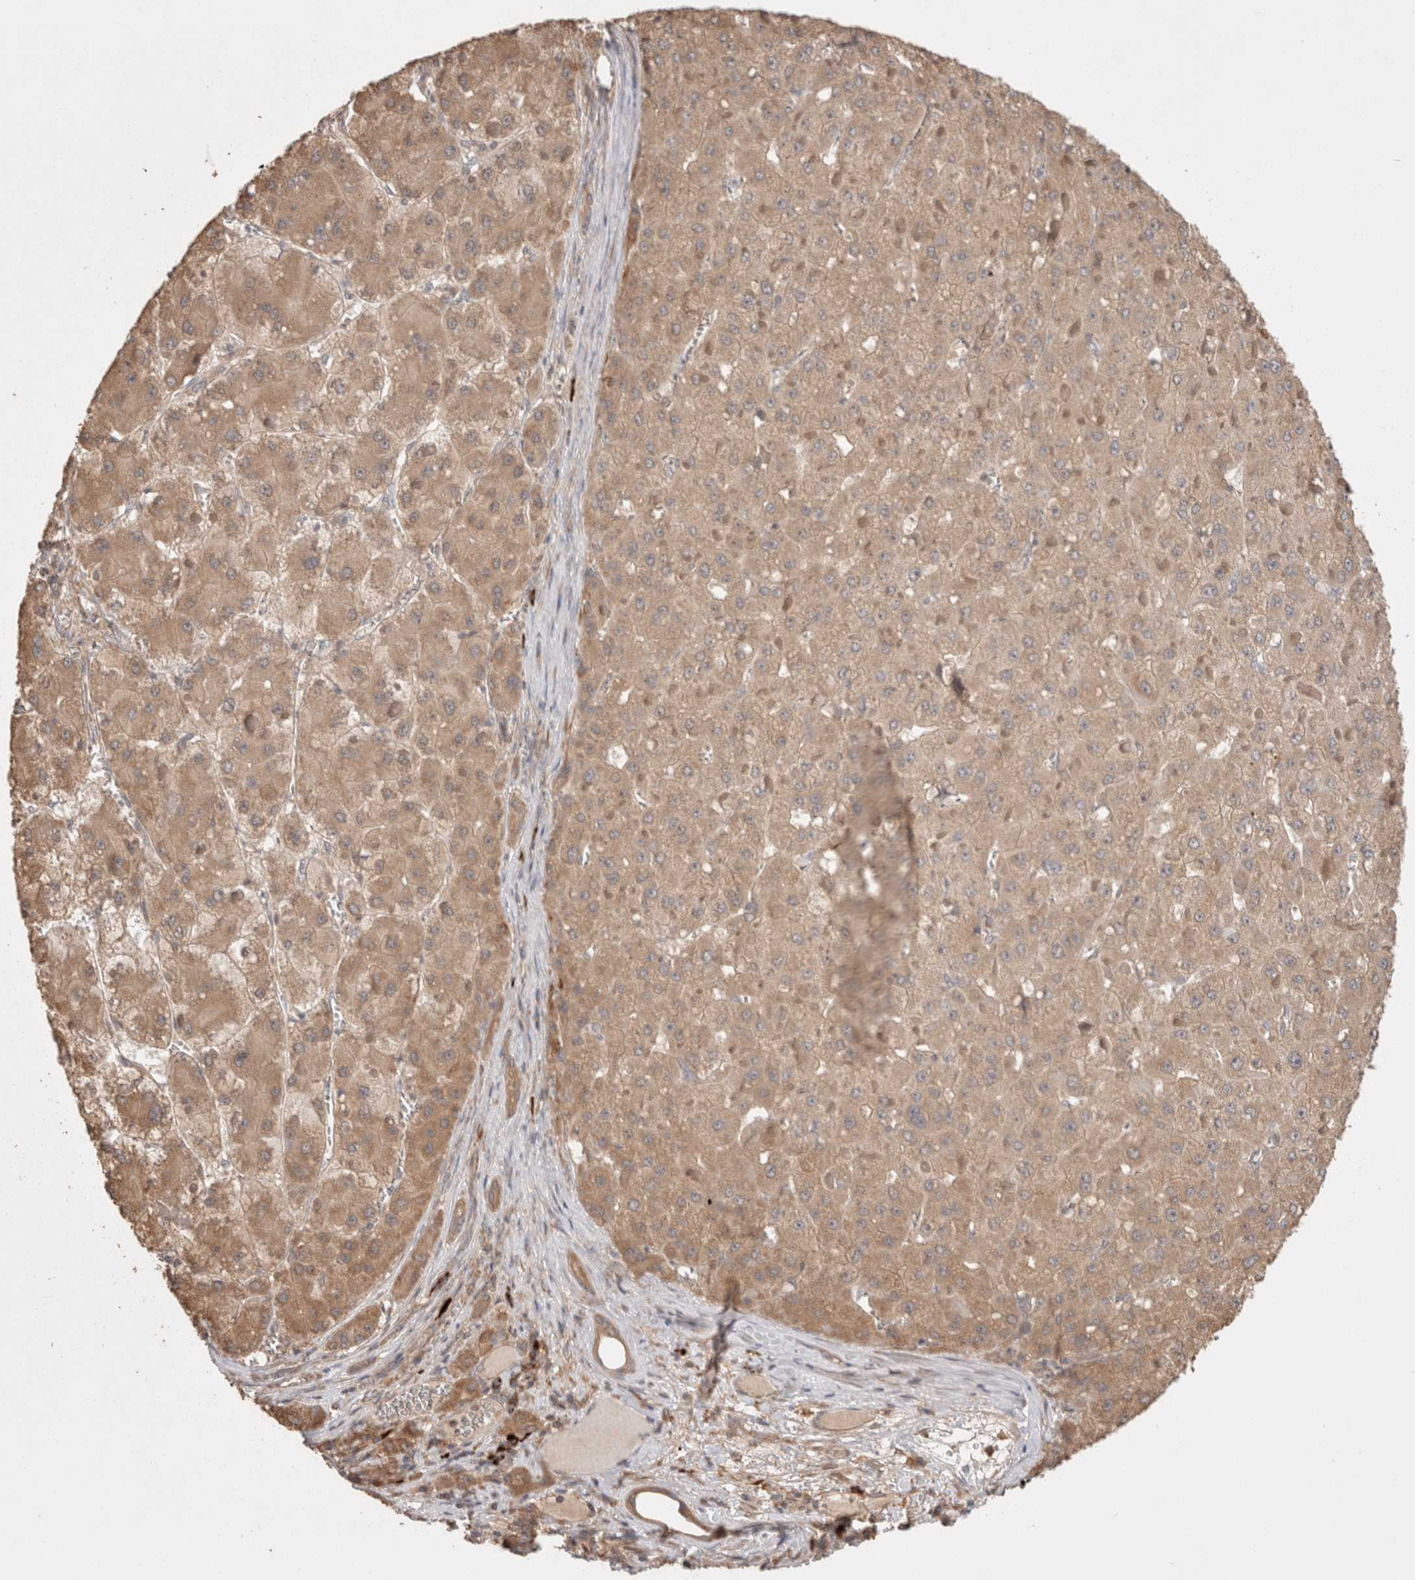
{"staining": {"intensity": "weak", "quantity": ">75%", "location": "cytoplasmic/membranous"}, "tissue": "liver cancer", "cell_type": "Tumor cells", "image_type": "cancer", "snomed": [{"axis": "morphology", "description": "Carcinoma, Hepatocellular, NOS"}, {"axis": "topography", "description": "Liver"}], "caption": "Liver cancer (hepatocellular carcinoma) stained for a protein demonstrates weak cytoplasmic/membranous positivity in tumor cells. (brown staining indicates protein expression, while blue staining denotes nuclei).", "gene": "HROB", "patient": {"sex": "female", "age": 73}}